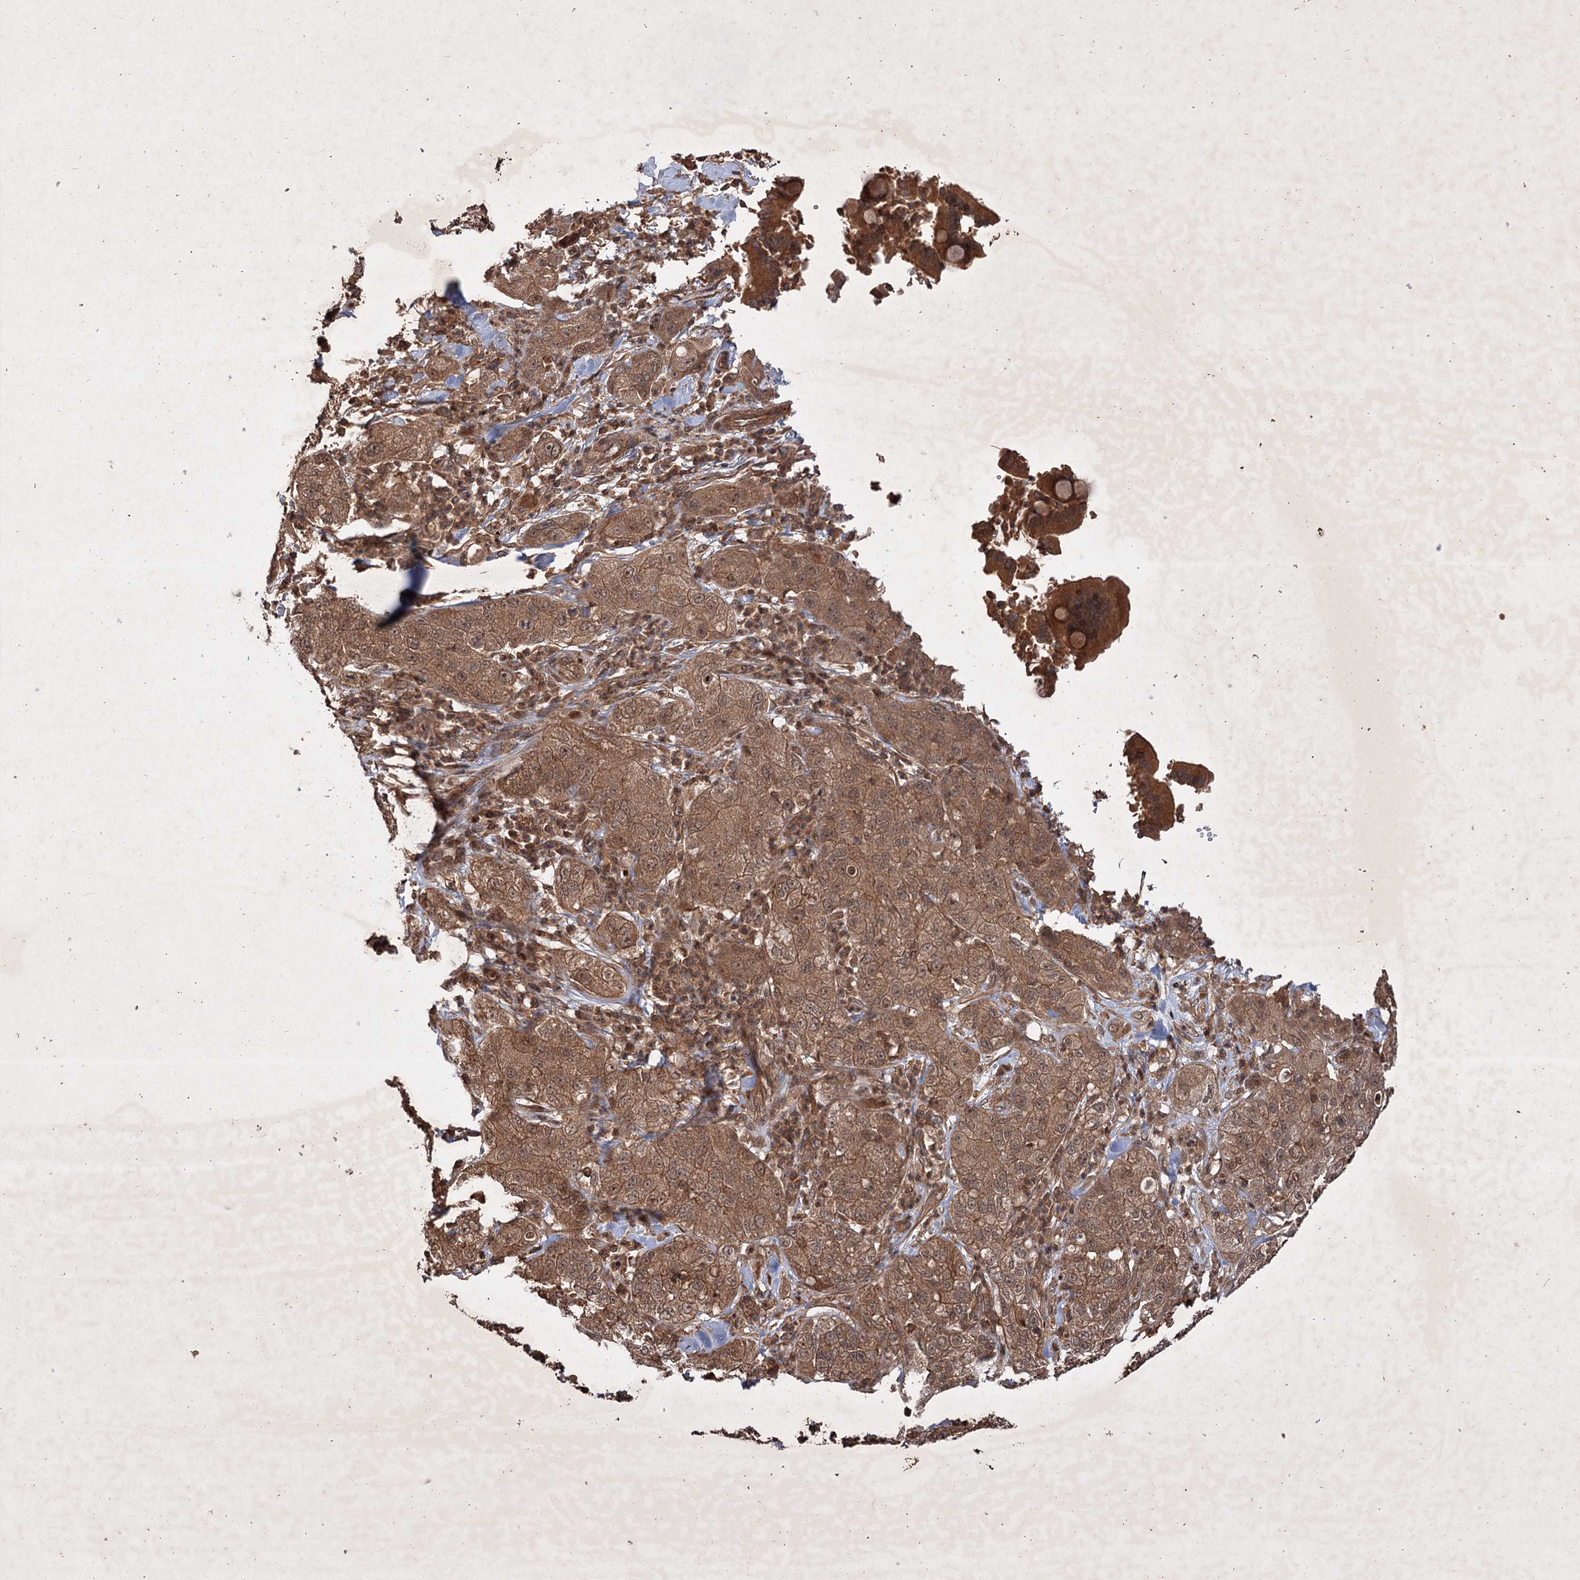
{"staining": {"intensity": "moderate", "quantity": ">75%", "location": "cytoplasmic/membranous,nuclear"}, "tissue": "pancreatic cancer", "cell_type": "Tumor cells", "image_type": "cancer", "snomed": [{"axis": "morphology", "description": "Adenocarcinoma, NOS"}, {"axis": "topography", "description": "Pancreas"}], "caption": "Immunohistochemistry micrograph of neoplastic tissue: pancreatic adenocarcinoma stained using immunohistochemistry (IHC) exhibits medium levels of moderate protein expression localized specifically in the cytoplasmic/membranous and nuclear of tumor cells, appearing as a cytoplasmic/membranous and nuclear brown color.", "gene": "ADK", "patient": {"sex": "female", "age": 78}}